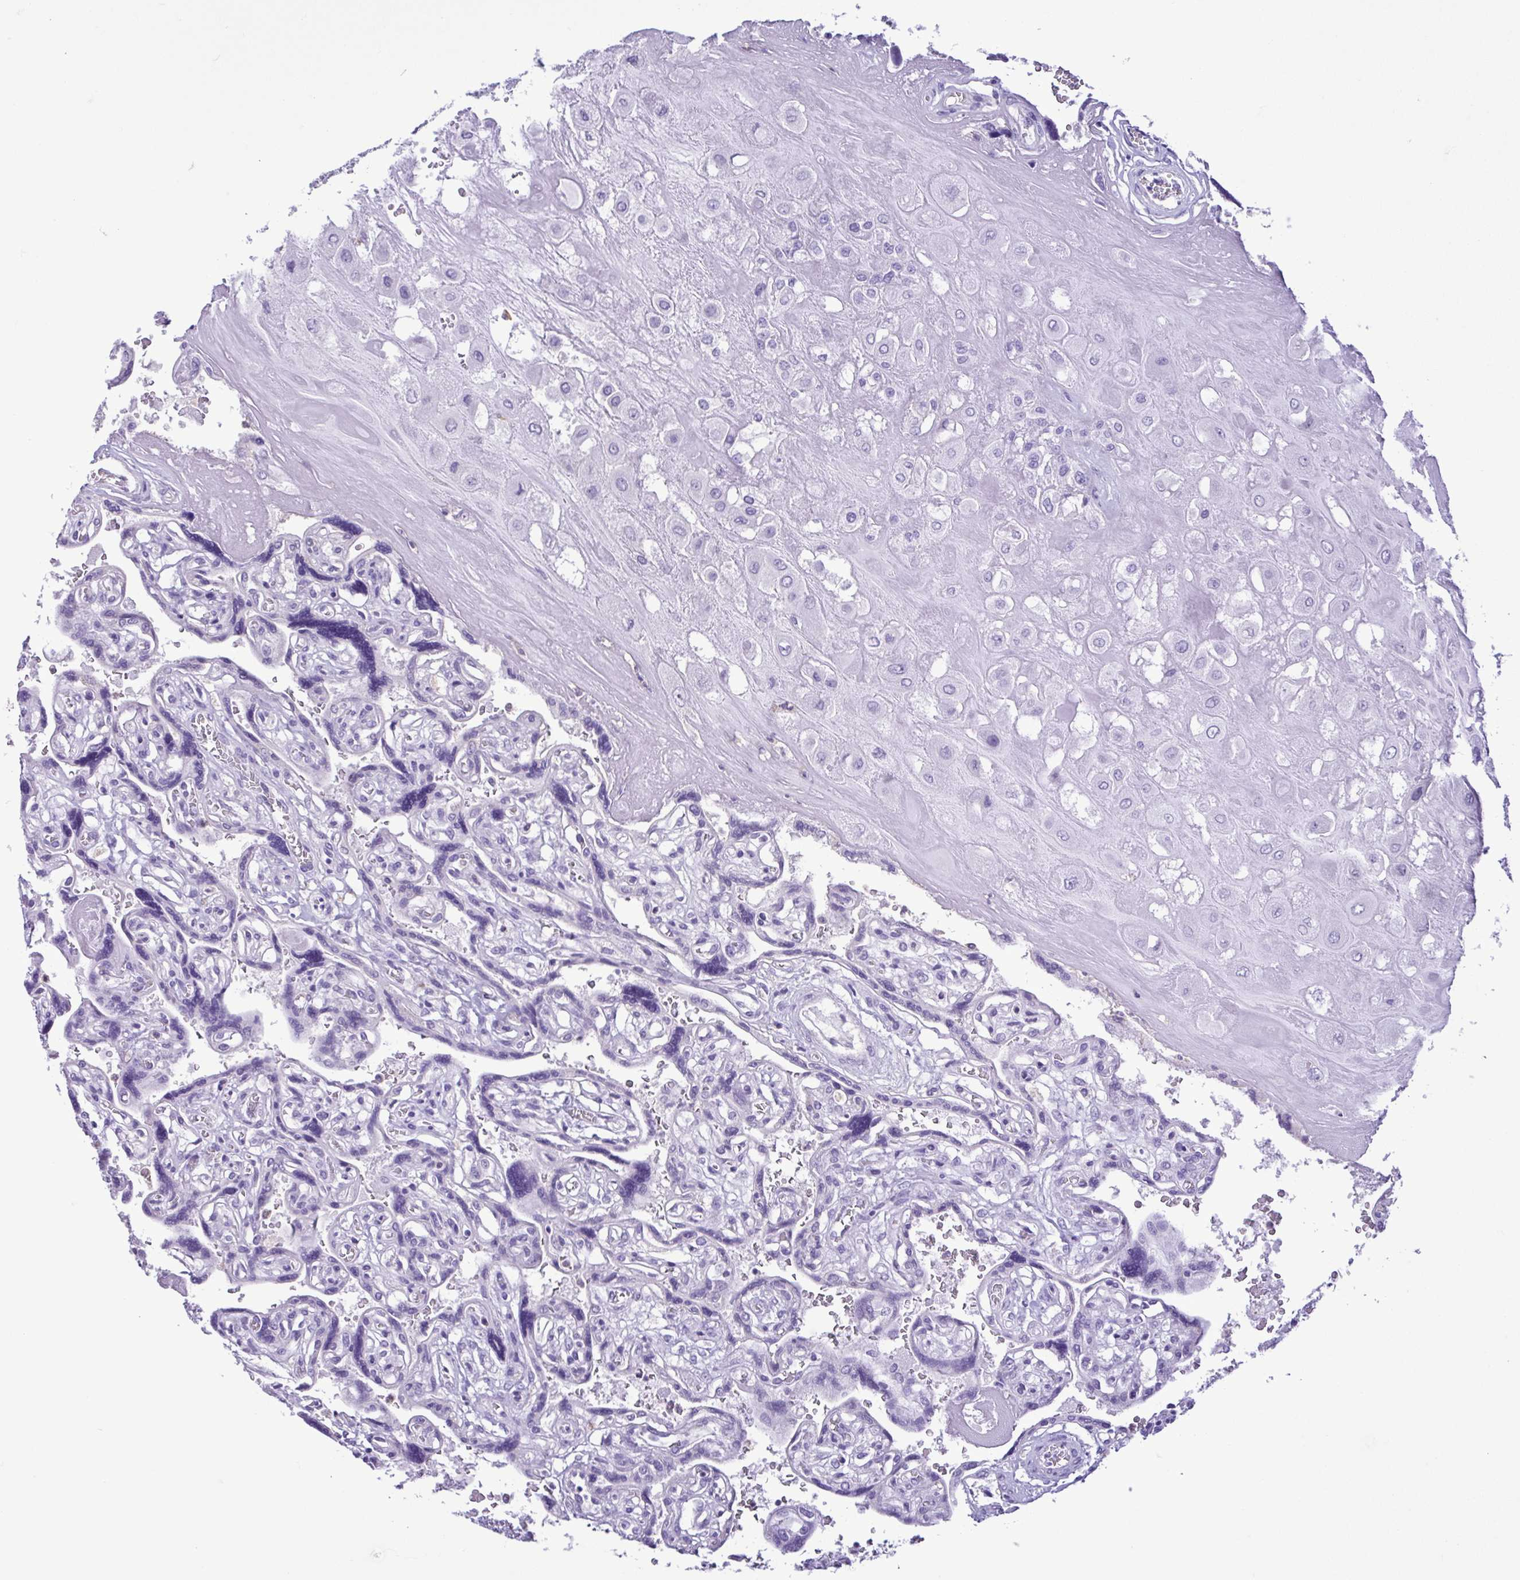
{"staining": {"intensity": "negative", "quantity": "none", "location": "none"}, "tissue": "placenta", "cell_type": "Decidual cells", "image_type": "normal", "snomed": [{"axis": "morphology", "description": "Normal tissue, NOS"}, {"axis": "topography", "description": "Placenta"}], "caption": "The image reveals no staining of decidual cells in normal placenta.", "gene": "CBY2", "patient": {"sex": "female", "age": 32}}